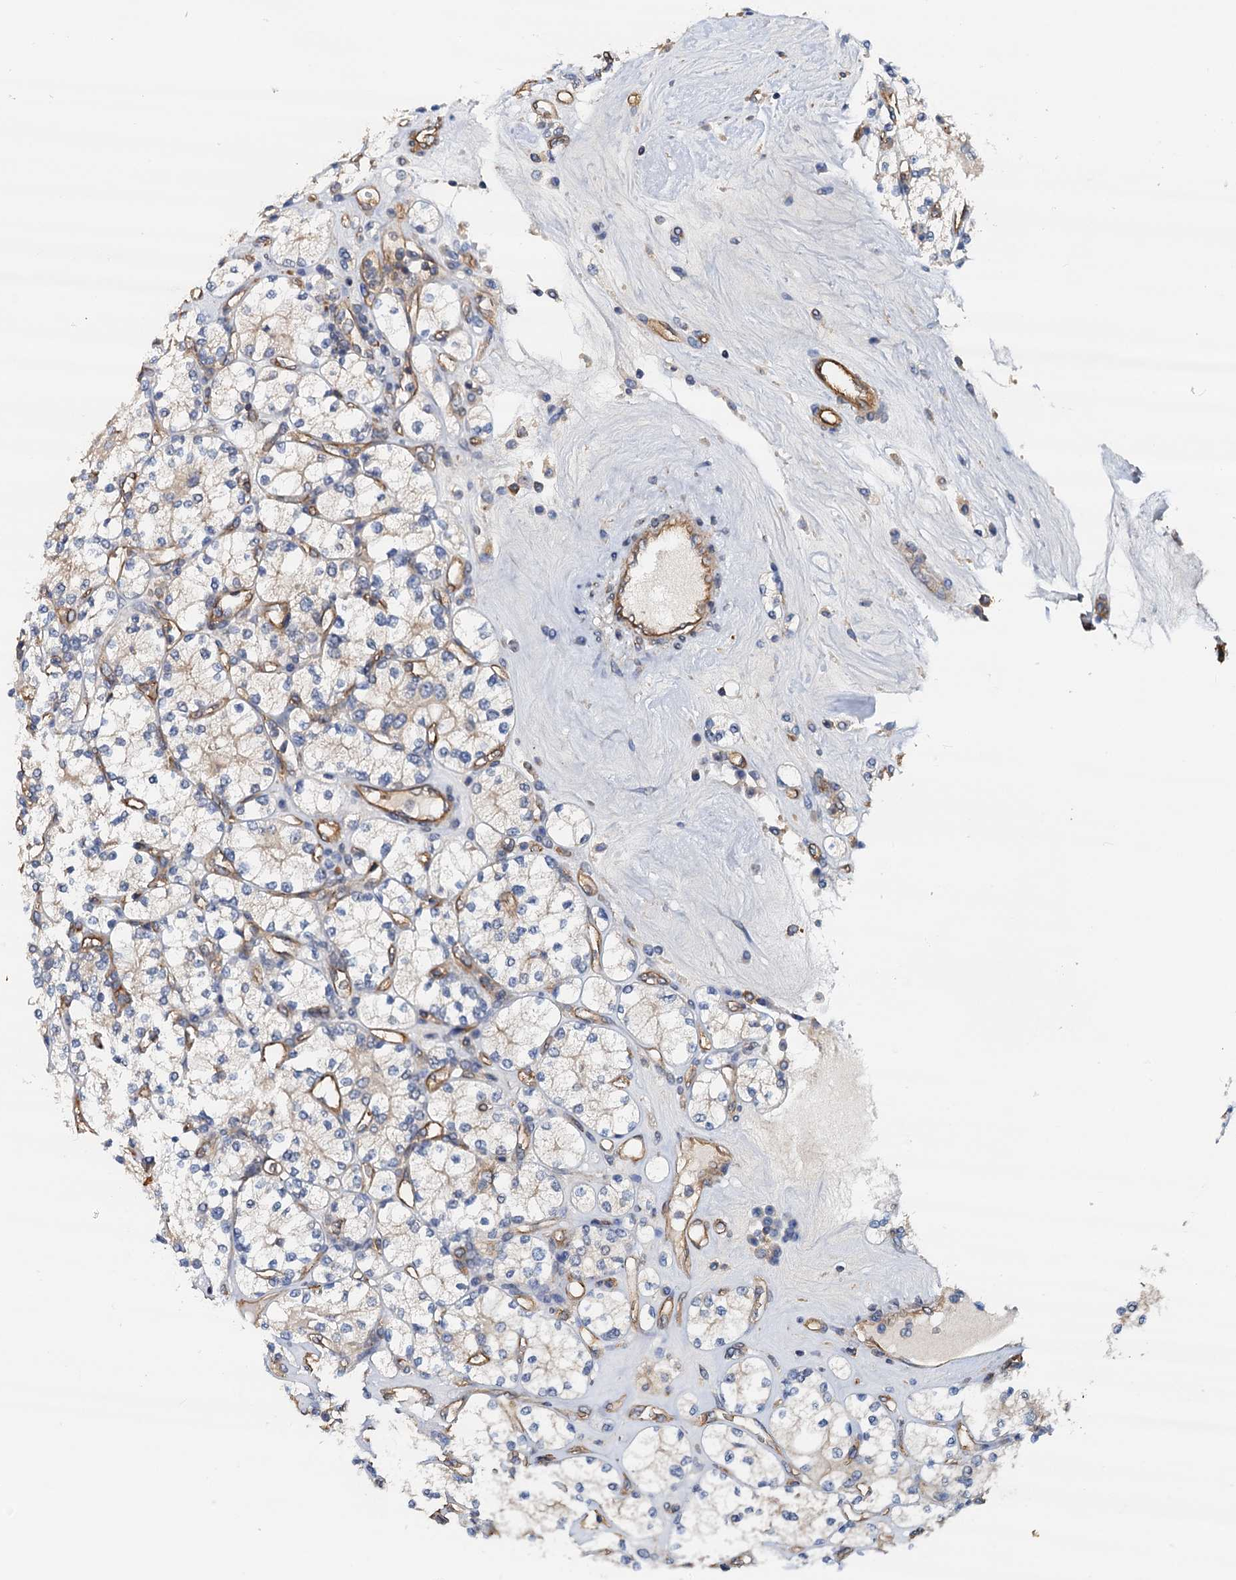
{"staining": {"intensity": "weak", "quantity": "25%-75%", "location": "cytoplasmic/membranous"}, "tissue": "renal cancer", "cell_type": "Tumor cells", "image_type": "cancer", "snomed": [{"axis": "morphology", "description": "Adenocarcinoma, NOS"}, {"axis": "topography", "description": "Kidney"}], "caption": "About 25%-75% of tumor cells in adenocarcinoma (renal) reveal weak cytoplasmic/membranous protein positivity as visualized by brown immunohistochemical staining.", "gene": "ROGDI", "patient": {"sex": "male", "age": 77}}